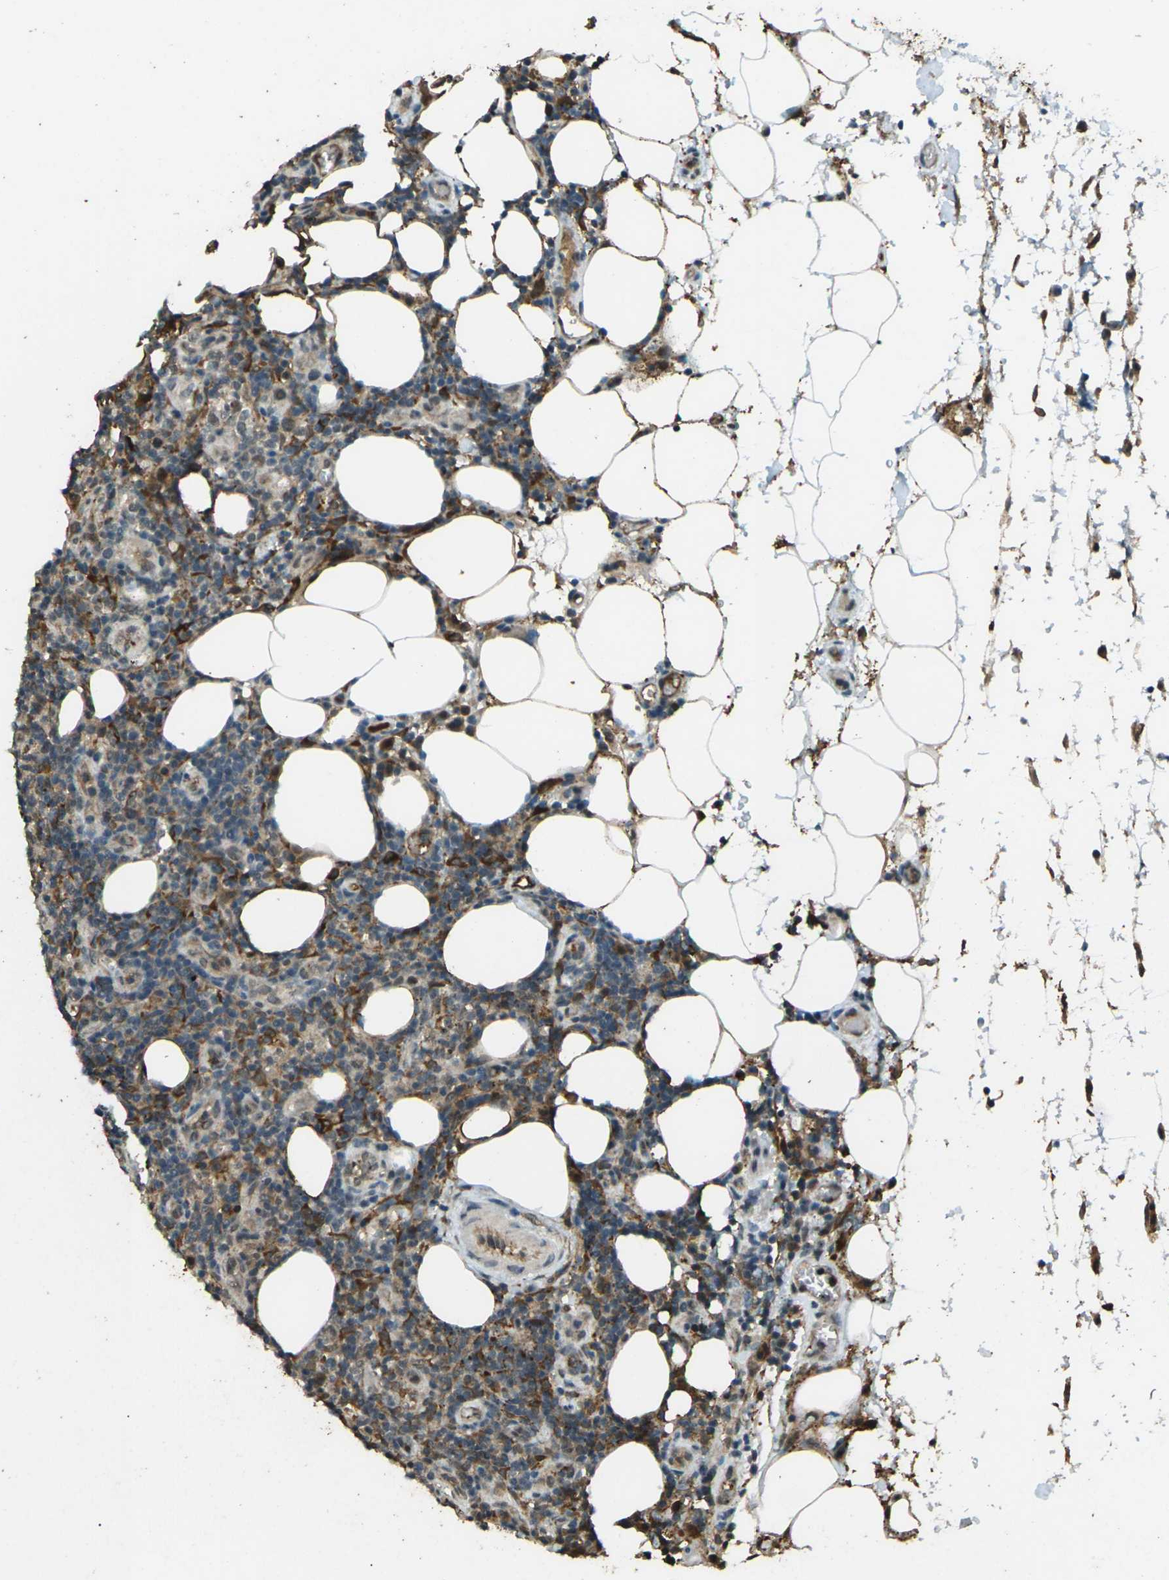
{"staining": {"intensity": "strong", "quantity": "25%-75%", "location": "cytoplasmic/membranous,nuclear"}, "tissue": "lymphoma", "cell_type": "Tumor cells", "image_type": "cancer", "snomed": [{"axis": "morphology", "description": "Malignant lymphoma, non-Hodgkin's type, High grade"}, {"axis": "topography", "description": "Lymph node"}], "caption": "The image displays staining of malignant lymphoma, non-Hodgkin's type (high-grade), revealing strong cytoplasmic/membranous and nuclear protein positivity (brown color) within tumor cells.", "gene": "CYP1B1", "patient": {"sex": "female", "age": 76}}